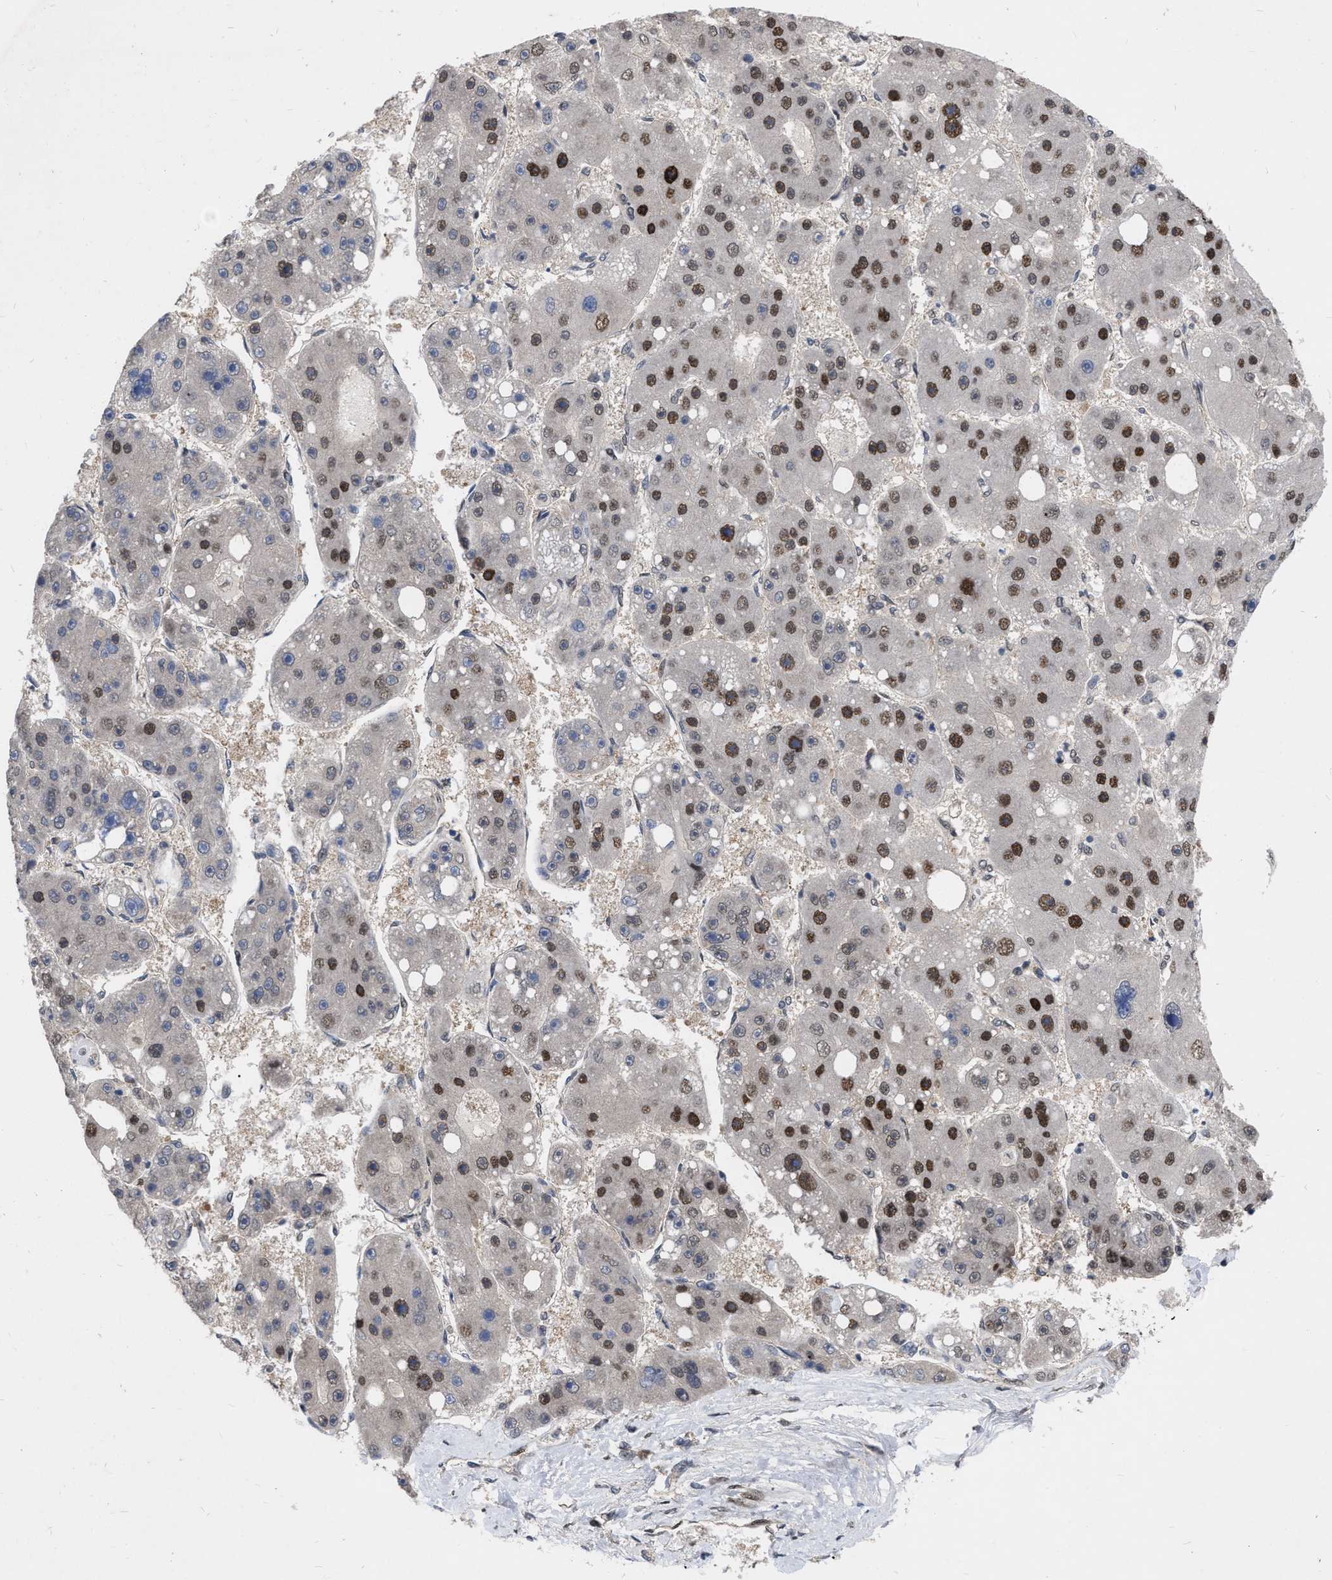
{"staining": {"intensity": "strong", "quantity": "25%-75%", "location": "nuclear"}, "tissue": "liver cancer", "cell_type": "Tumor cells", "image_type": "cancer", "snomed": [{"axis": "morphology", "description": "Carcinoma, Hepatocellular, NOS"}, {"axis": "topography", "description": "Liver"}], "caption": "A histopathology image of human liver cancer (hepatocellular carcinoma) stained for a protein demonstrates strong nuclear brown staining in tumor cells.", "gene": "MDM4", "patient": {"sex": "female", "age": 61}}